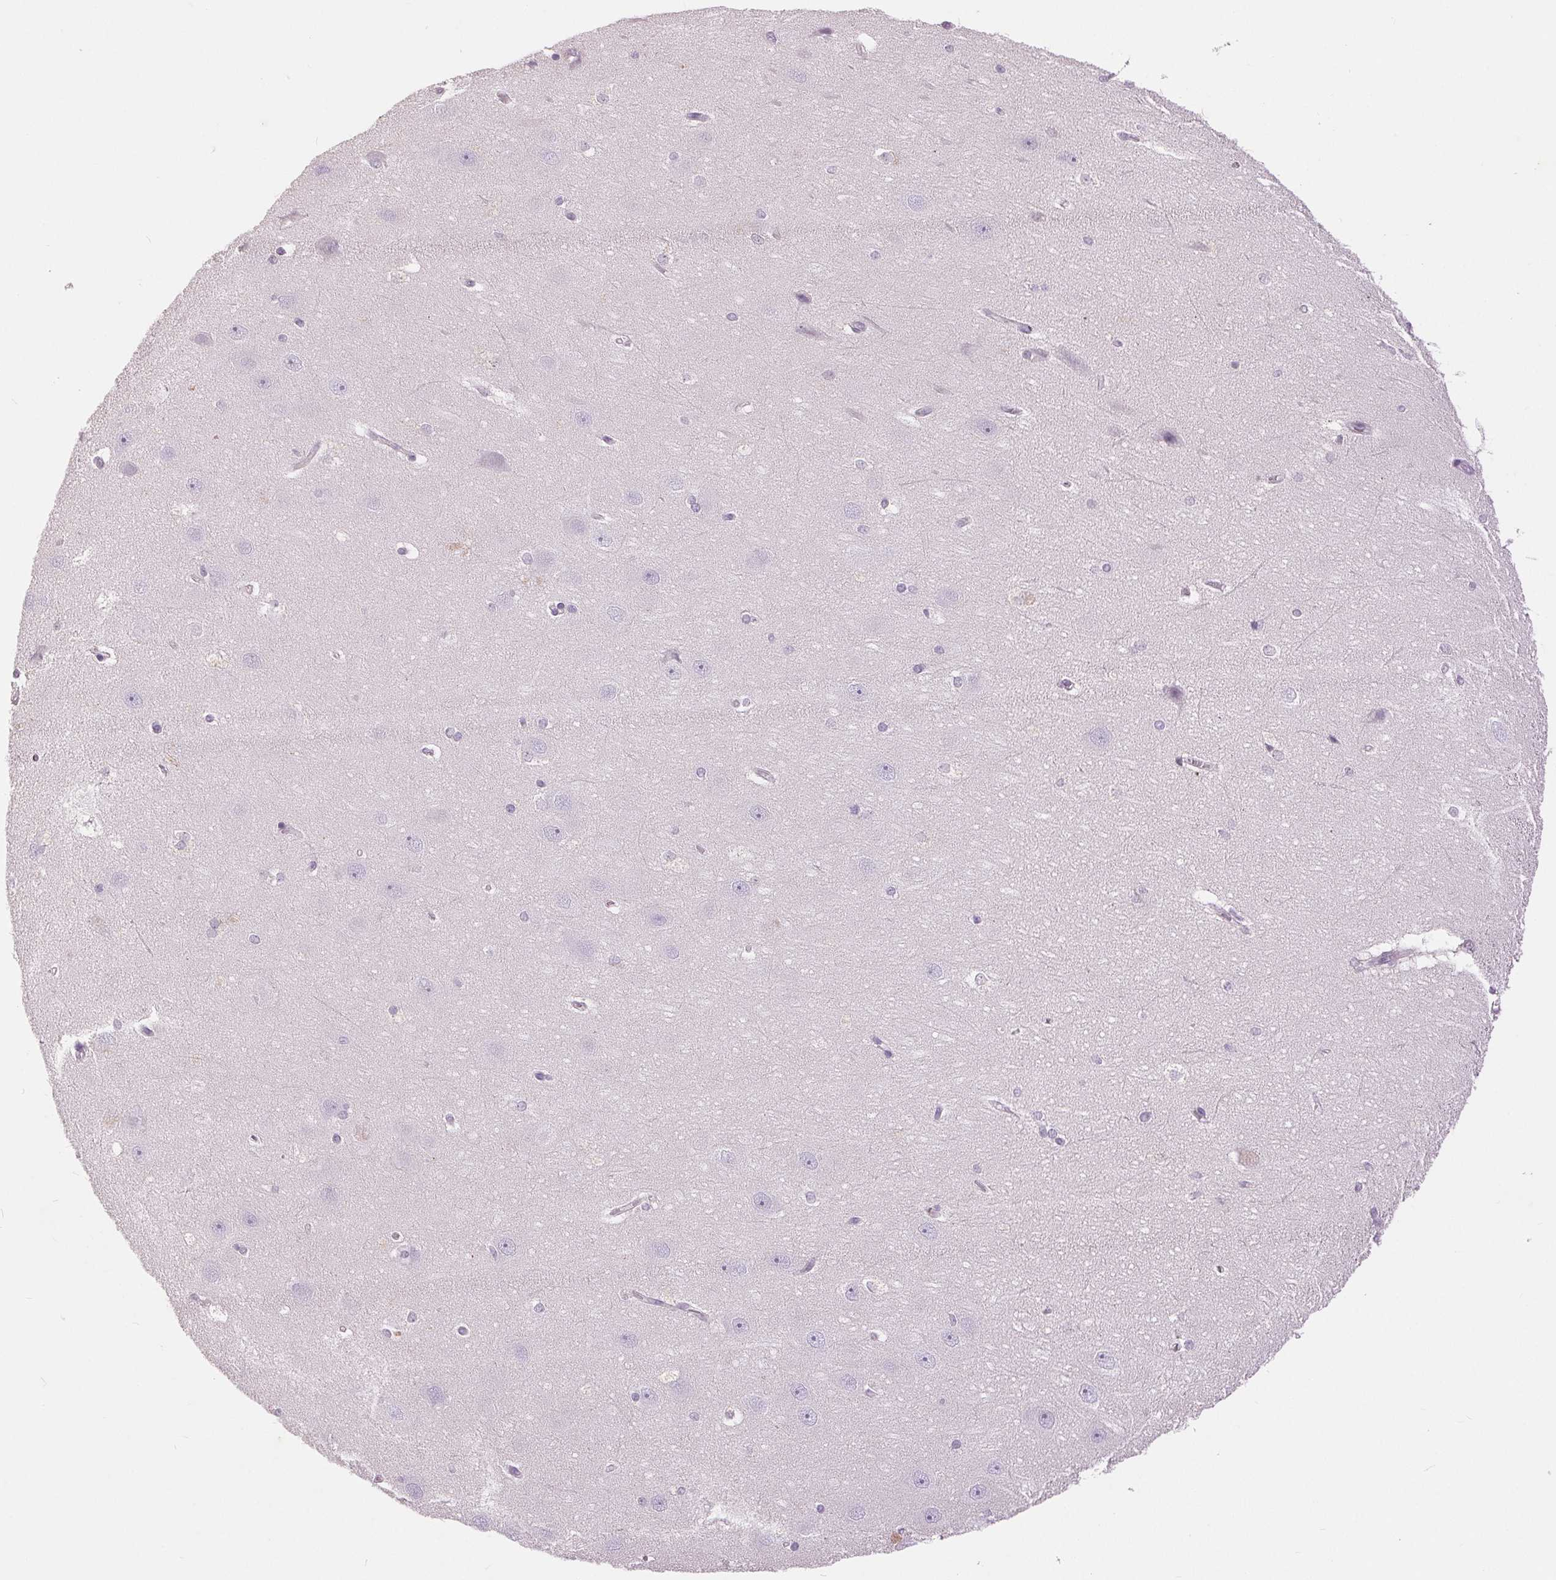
{"staining": {"intensity": "negative", "quantity": "none", "location": "none"}, "tissue": "hippocampus", "cell_type": "Glial cells", "image_type": "normal", "snomed": [{"axis": "morphology", "description": "Normal tissue, NOS"}, {"axis": "topography", "description": "Cerebral cortex"}, {"axis": "topography", "description": "Hippocampus"}], "caption": "This is an immunohistochemistry micrograph of normal human hippocampus. There is no positivity in glial cells.", "gene": "FXYD4", "patient": {"sex": "female", "age": 19}}